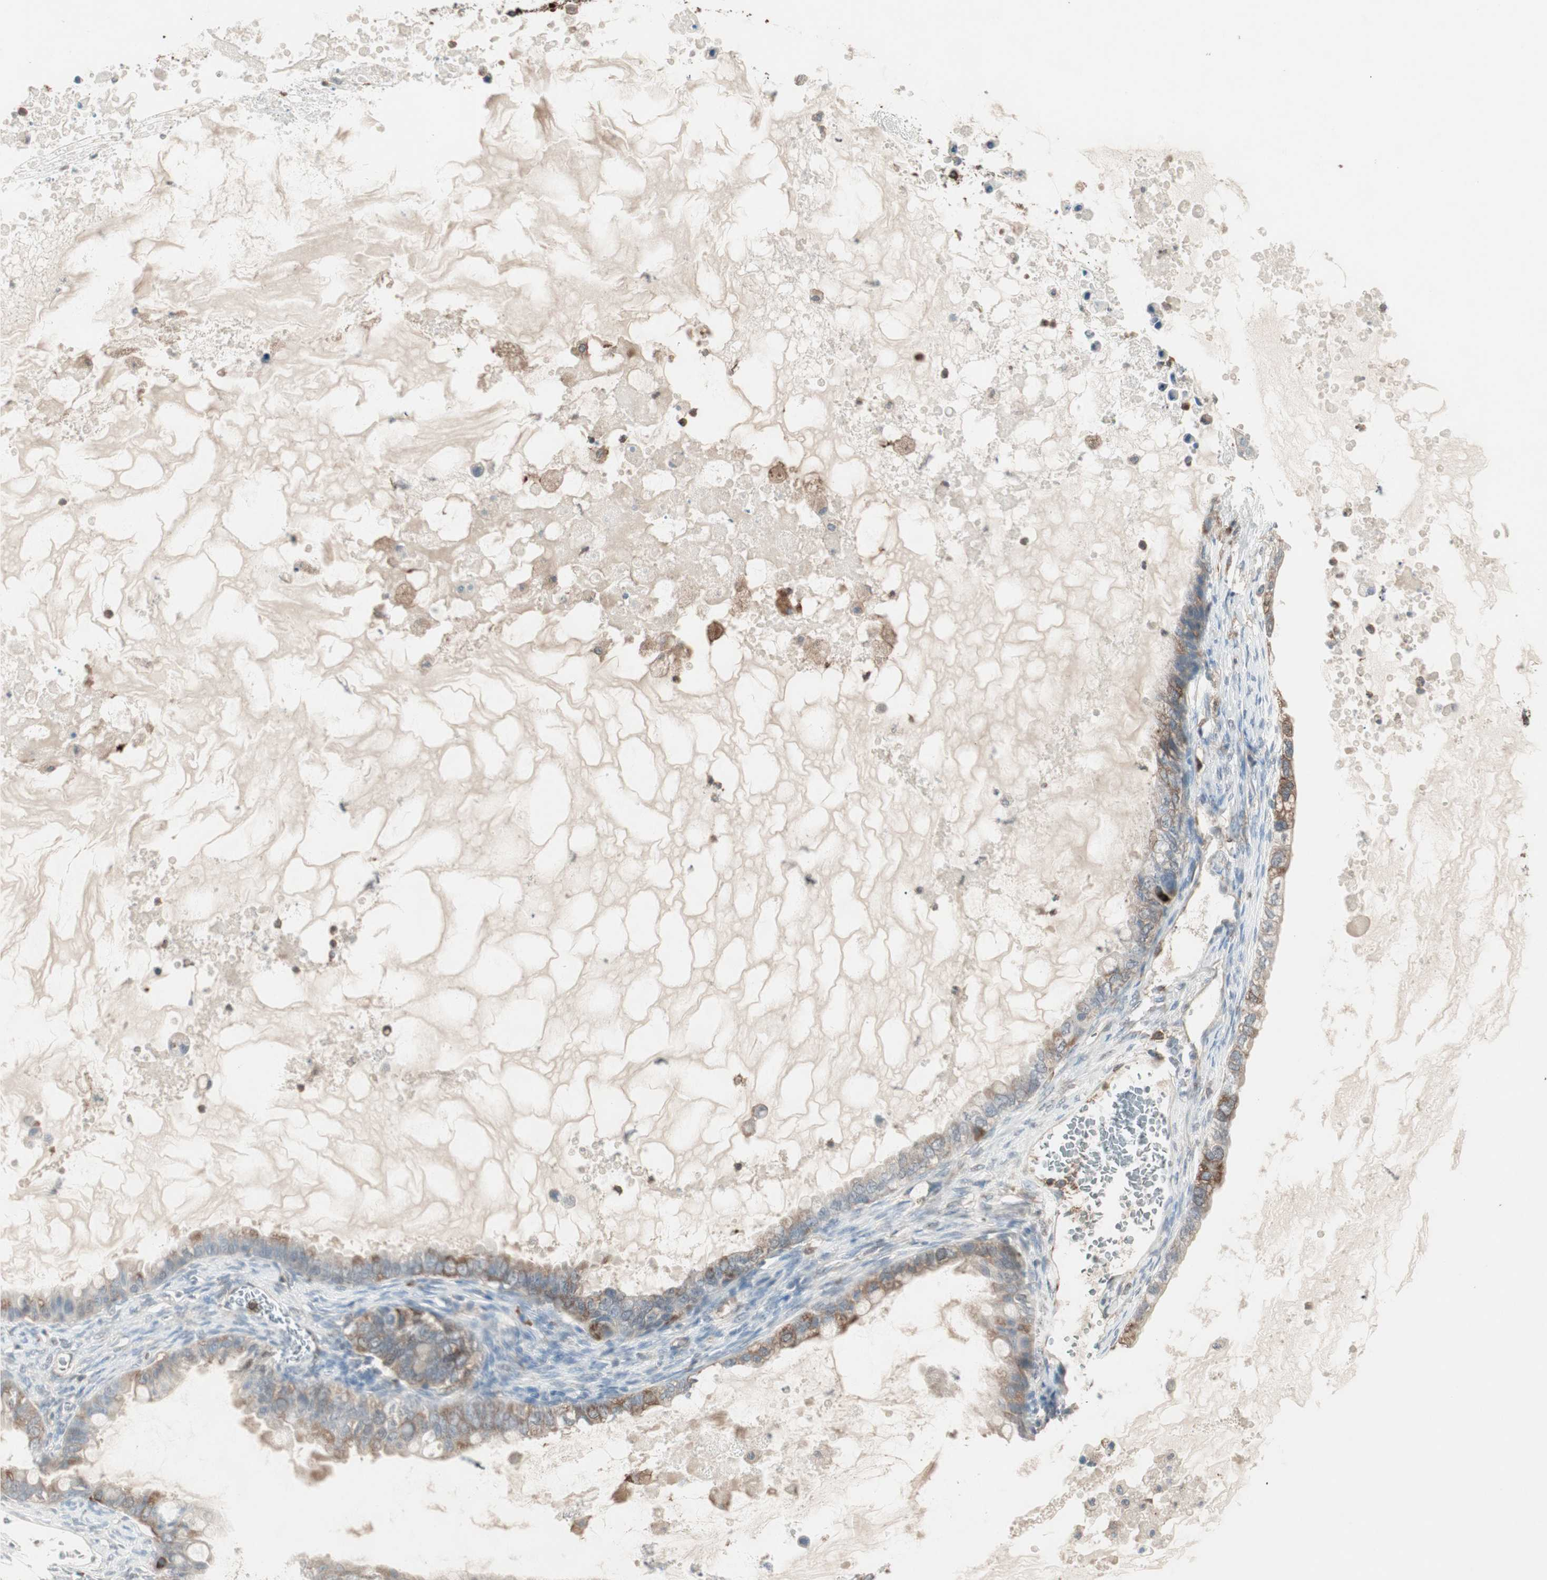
{"staining": {"intensity": "moderate", "quantity": "25%-75%", "location": "cytoplasmic/membranous"}, "tissue": "ovarian cancer", "cell_type": "Tumor cells", "image_type": "cancer", "snomed": [{"axis": "morphology", "description": "Cystadenocarcinoma, mucinous, NOS"}, {"axis": "topography", "description": "Ovary"}], "caption": "About 25%-75% of tumor cells in human ovarian cancer (mucinous cystadenocarcinoma) exhibit moderate cytoplasmic/membranous protein staining as visualized by brown immunohistochemical staining.", "gene": "MMP3", "patient": {"sex": "female", "age": 80}}